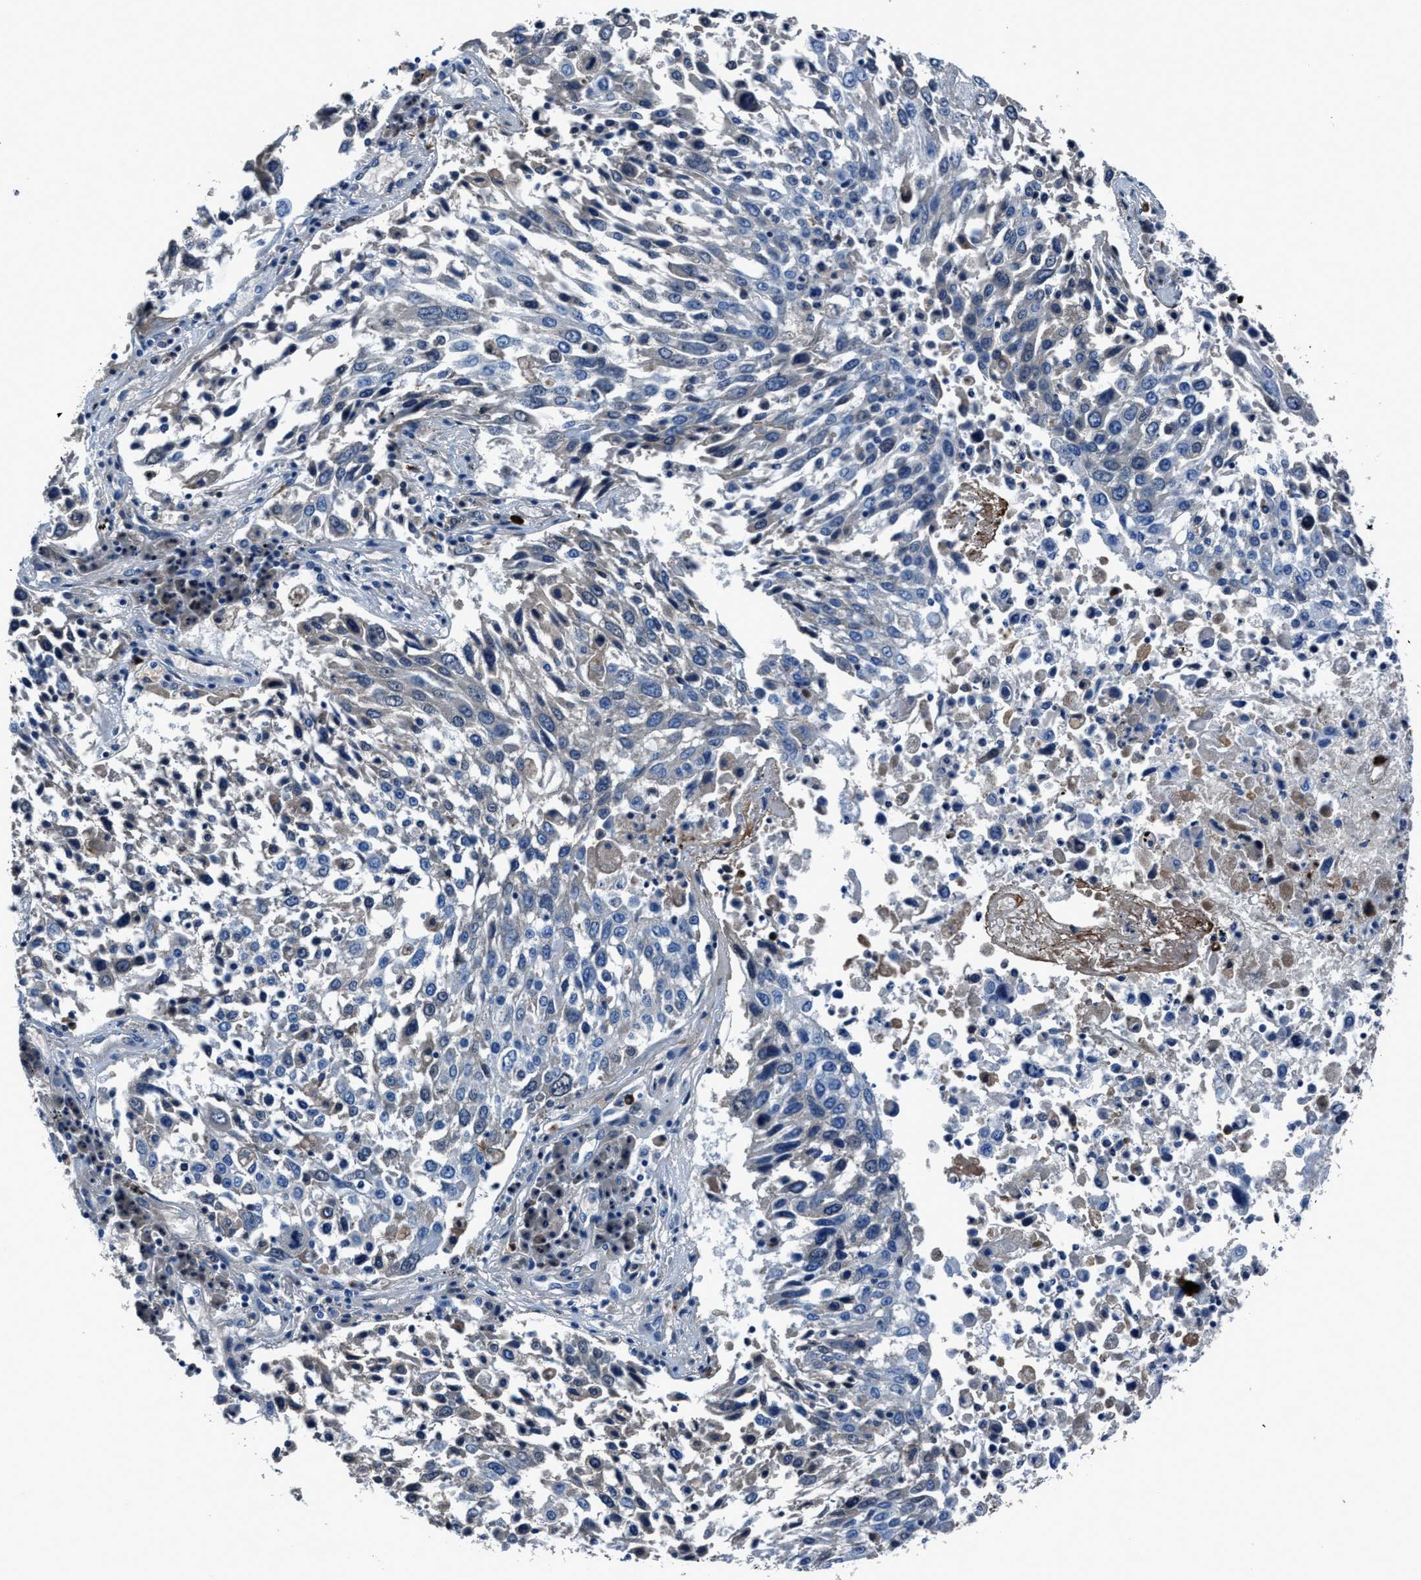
{"staining": {"intensity": "negative", "quantity": "none", "location": "none"}, "tissue": "lung cancer", "cell_type": "Tumor cells", "image_type": "cancer", "snomed": [{"axis": "morphology", "description": "Squamous cell carcinoma, NOS"}, {"axis": "topography", "description": "Lung"}], "caption": "Immunohistochemical staining of human lung squamous cell carcinoma exhibits no significant staining in tumor cells.", "gene": "FGL2", "patient": {"sex": "male", "age": 65}}